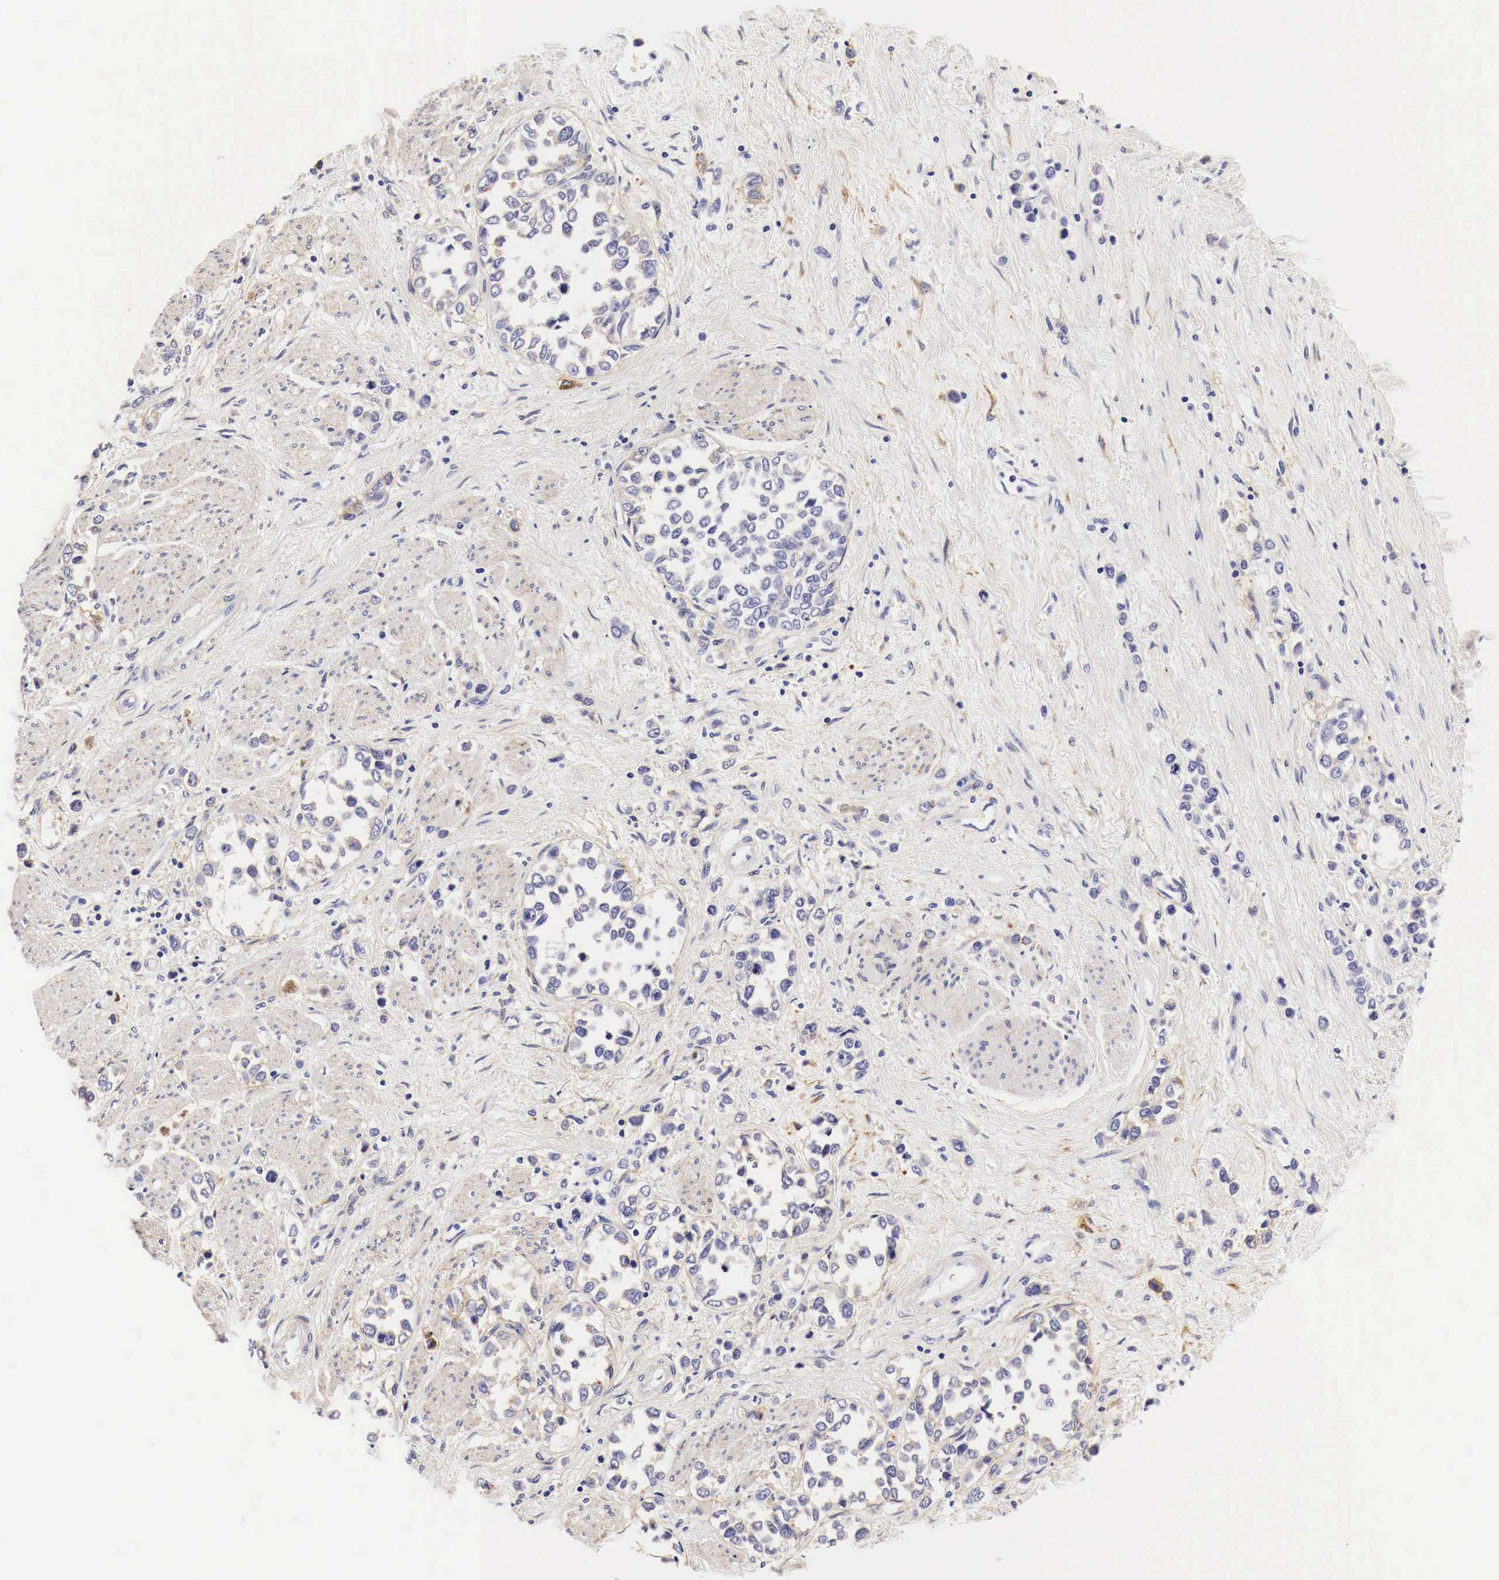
{"staining": {"intensity": "negative", "quantity": "none", "location": "none"}, "tissue": "stomach cancer", "cell_type": "Tumor cells", "image_type": "cancer", "snomed": [{"axis": "morphology", "description": "Adenocarcinoma, NOS"}, {"axis": "topography", "description": "Stomach, upper"}], "caption": "The immunohistochemistry histopathology image has no significant positivity in tumor cells of stomach adenocarcinoma tissue. (Stains: DAB (3,3'-diaminobenzidine) immunohistochemistry with hematoxylin counter stain, Microscopy: brightfield microscopy at high magnification).", "gene": "EGFR", "patient": {"sex": "male", "age": 76}}